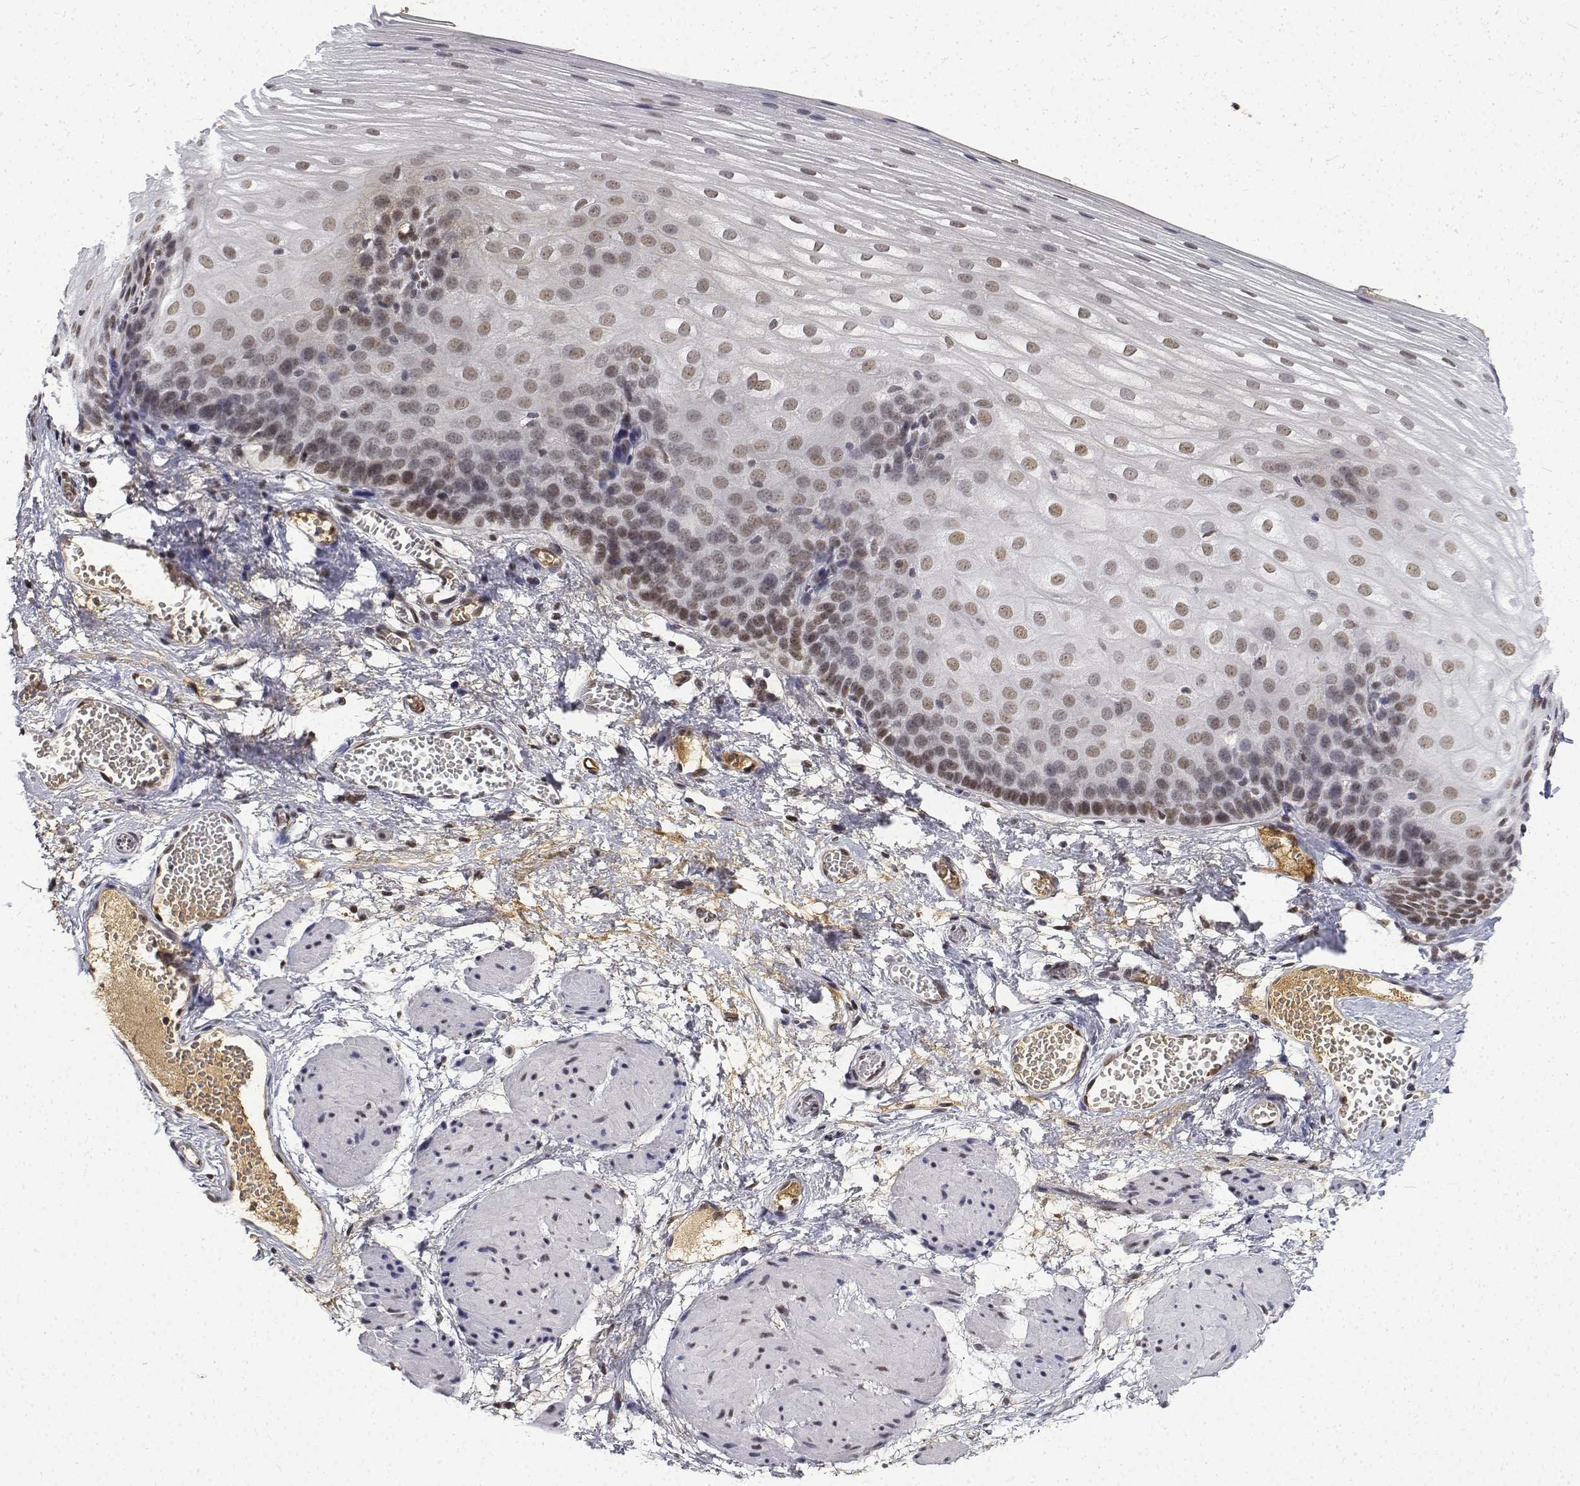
{"staining": {"intensity": "weak", "quantity": ">75%", "location": "nuclear"}, "tissue": "esophagus", "cell_type": "Squamous epithelial cells", "image_type": "normal", "snomed": [{"axis": "morphology", "description": "Normal tissue, NOS"}, {"axis": "topography", "description": "Esophagus"}], "caption": "About >75% of squamous epithelial cells in normal esophagus exhibit weak nuclear protein expression as visualized by brown immunohistochemical staining.", "gene": "ATRX", "patient": {"sex": "male", "age": 62}}